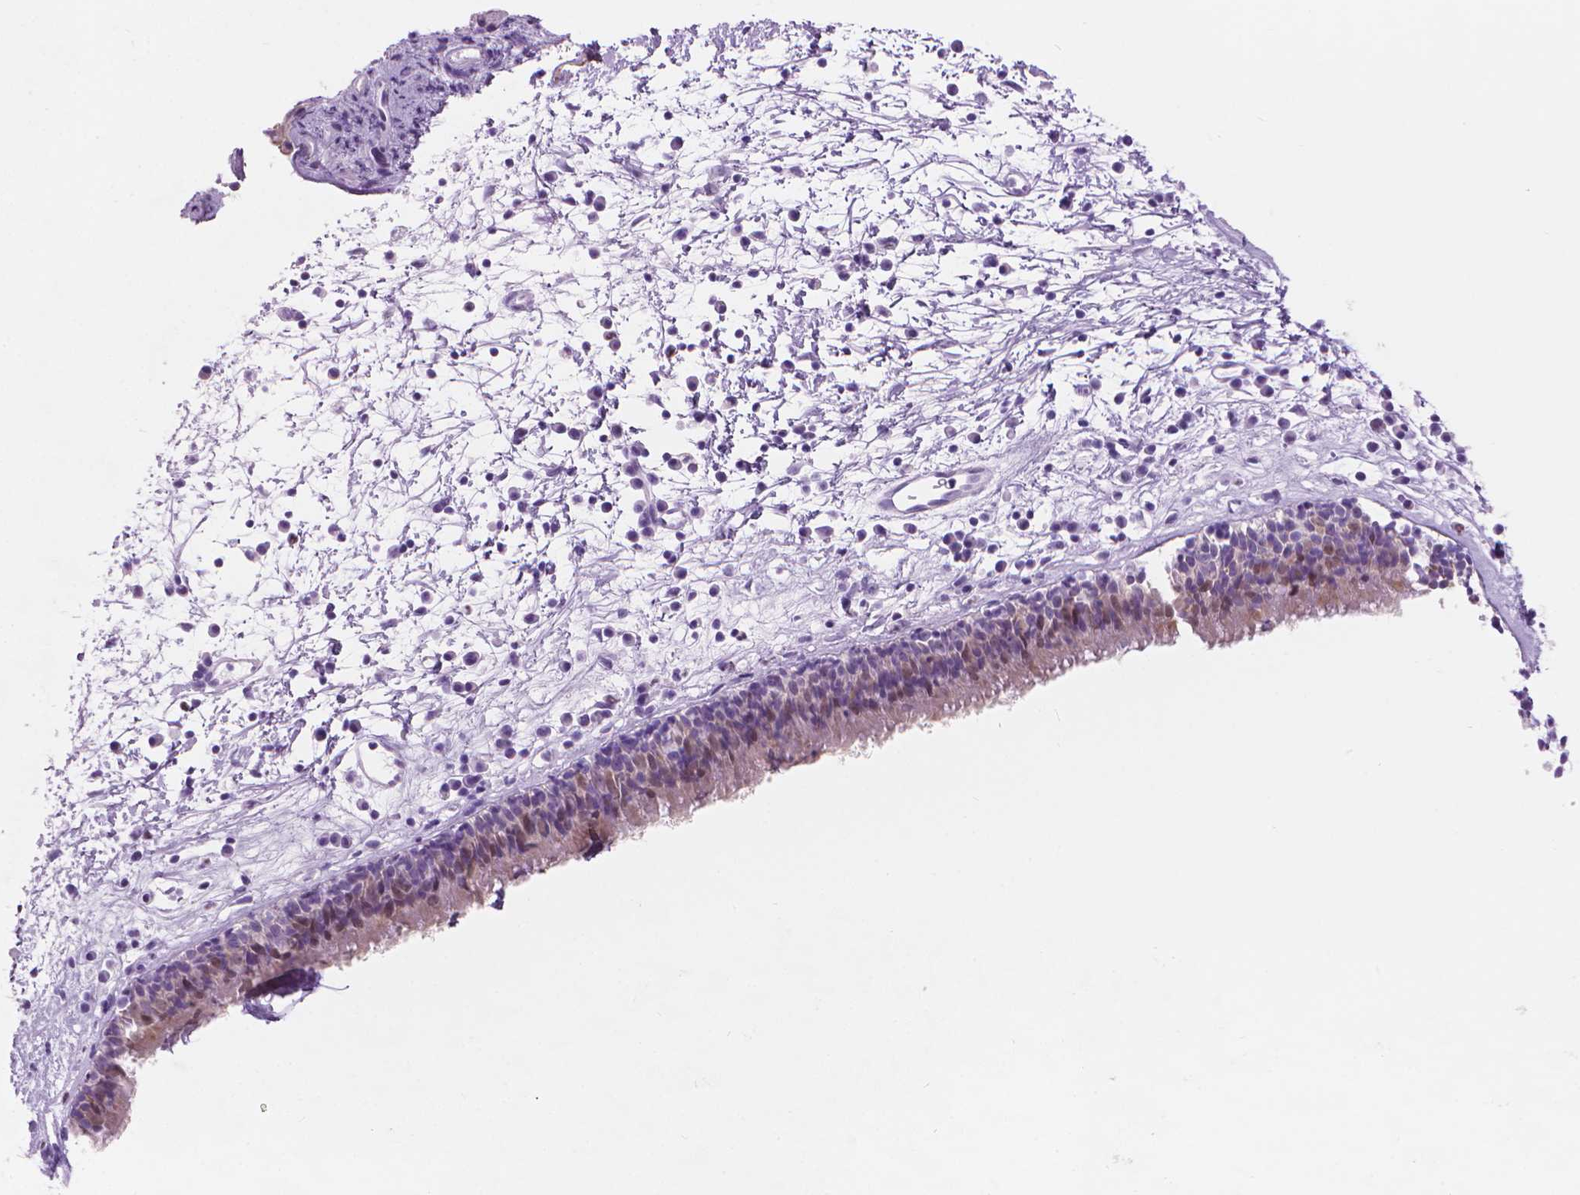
{"staining": {"intensity": "weak", "quantity": "<25%", "location": "nuclear"}, "tissue": "nasopharynx", "cell_type": "Respiratory epithelial cells", "image_type": "normal", "snomed": [{"axis": "morphology", "description": "Normal tissue, NOS"}, {"axis": "topography", "description": "Nasopharynx"}], "caption": "Immunohistochemical staining of benign human nasopharynx shows no significant staining in respiratory epithelial cells. (Immunohistochemistry, brightfield microscopy, high magnification).", "gene": "TTC29", "patient": {"sex": "male", "age": 24}}